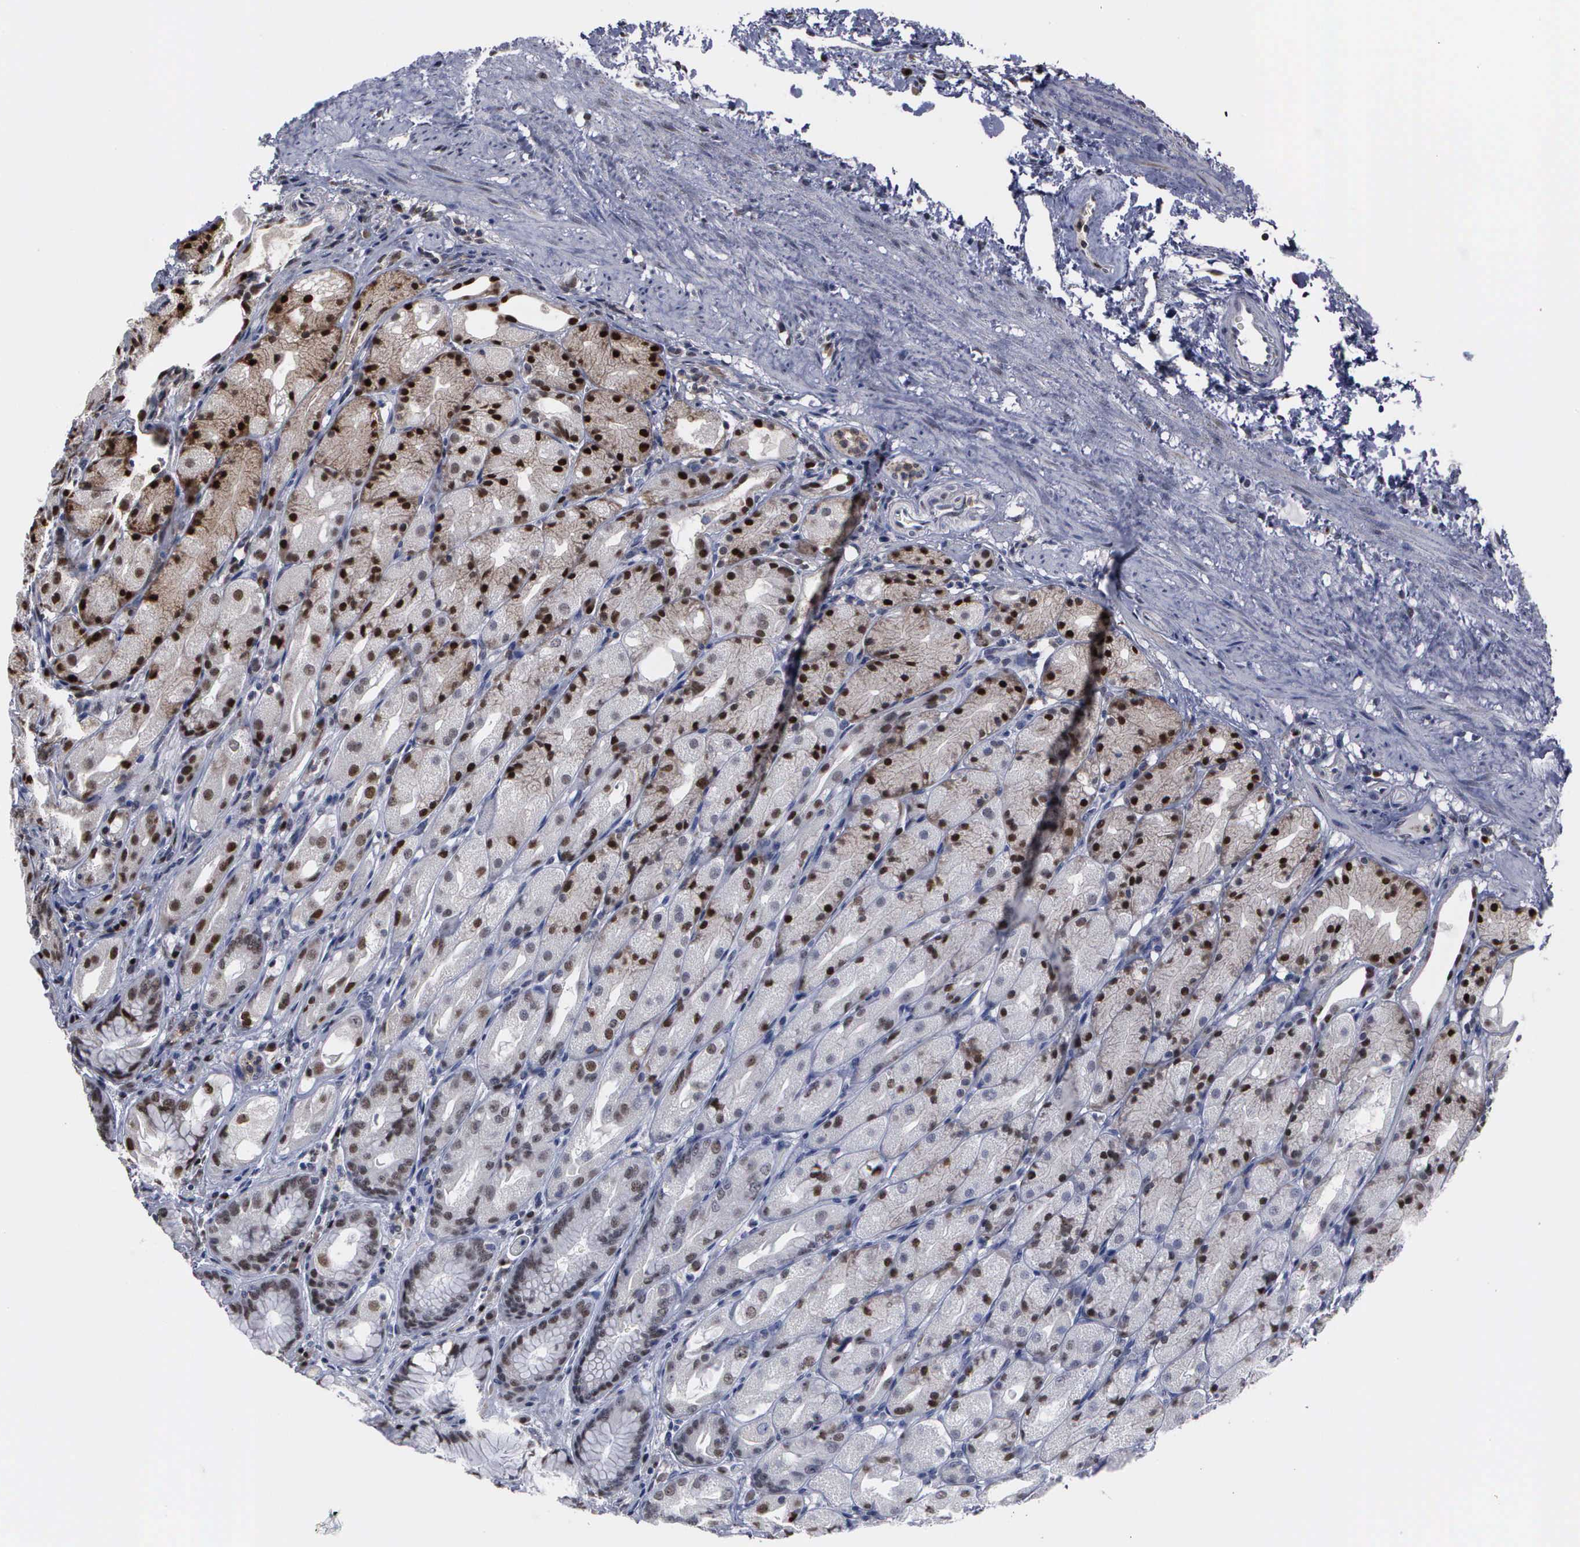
{"staining": {"intensity": "moderate", "quantity": "25%-75%", "location": "nuclear"}, "tissue": "stomach", "cell_type": "Glandular cells", "image_type": "normal", "snomed": [{"axis": "morphology", "description": "Normal tissue, NOS"}, {"axis": "topography", "description": "Stomach, upper"}], "caption": "High-magnification brightfield microscopy of benign stomach stained with DAB (3,3'-diaminobenzidine) (brown) and counterstained with hematoxylin (blue). glandular cells exhibit moderate nuclear staining is appreciated in approximately25%-75% of cells.", "gene": "TRMT5", "patient": {"sex": "female", "age": 75}}